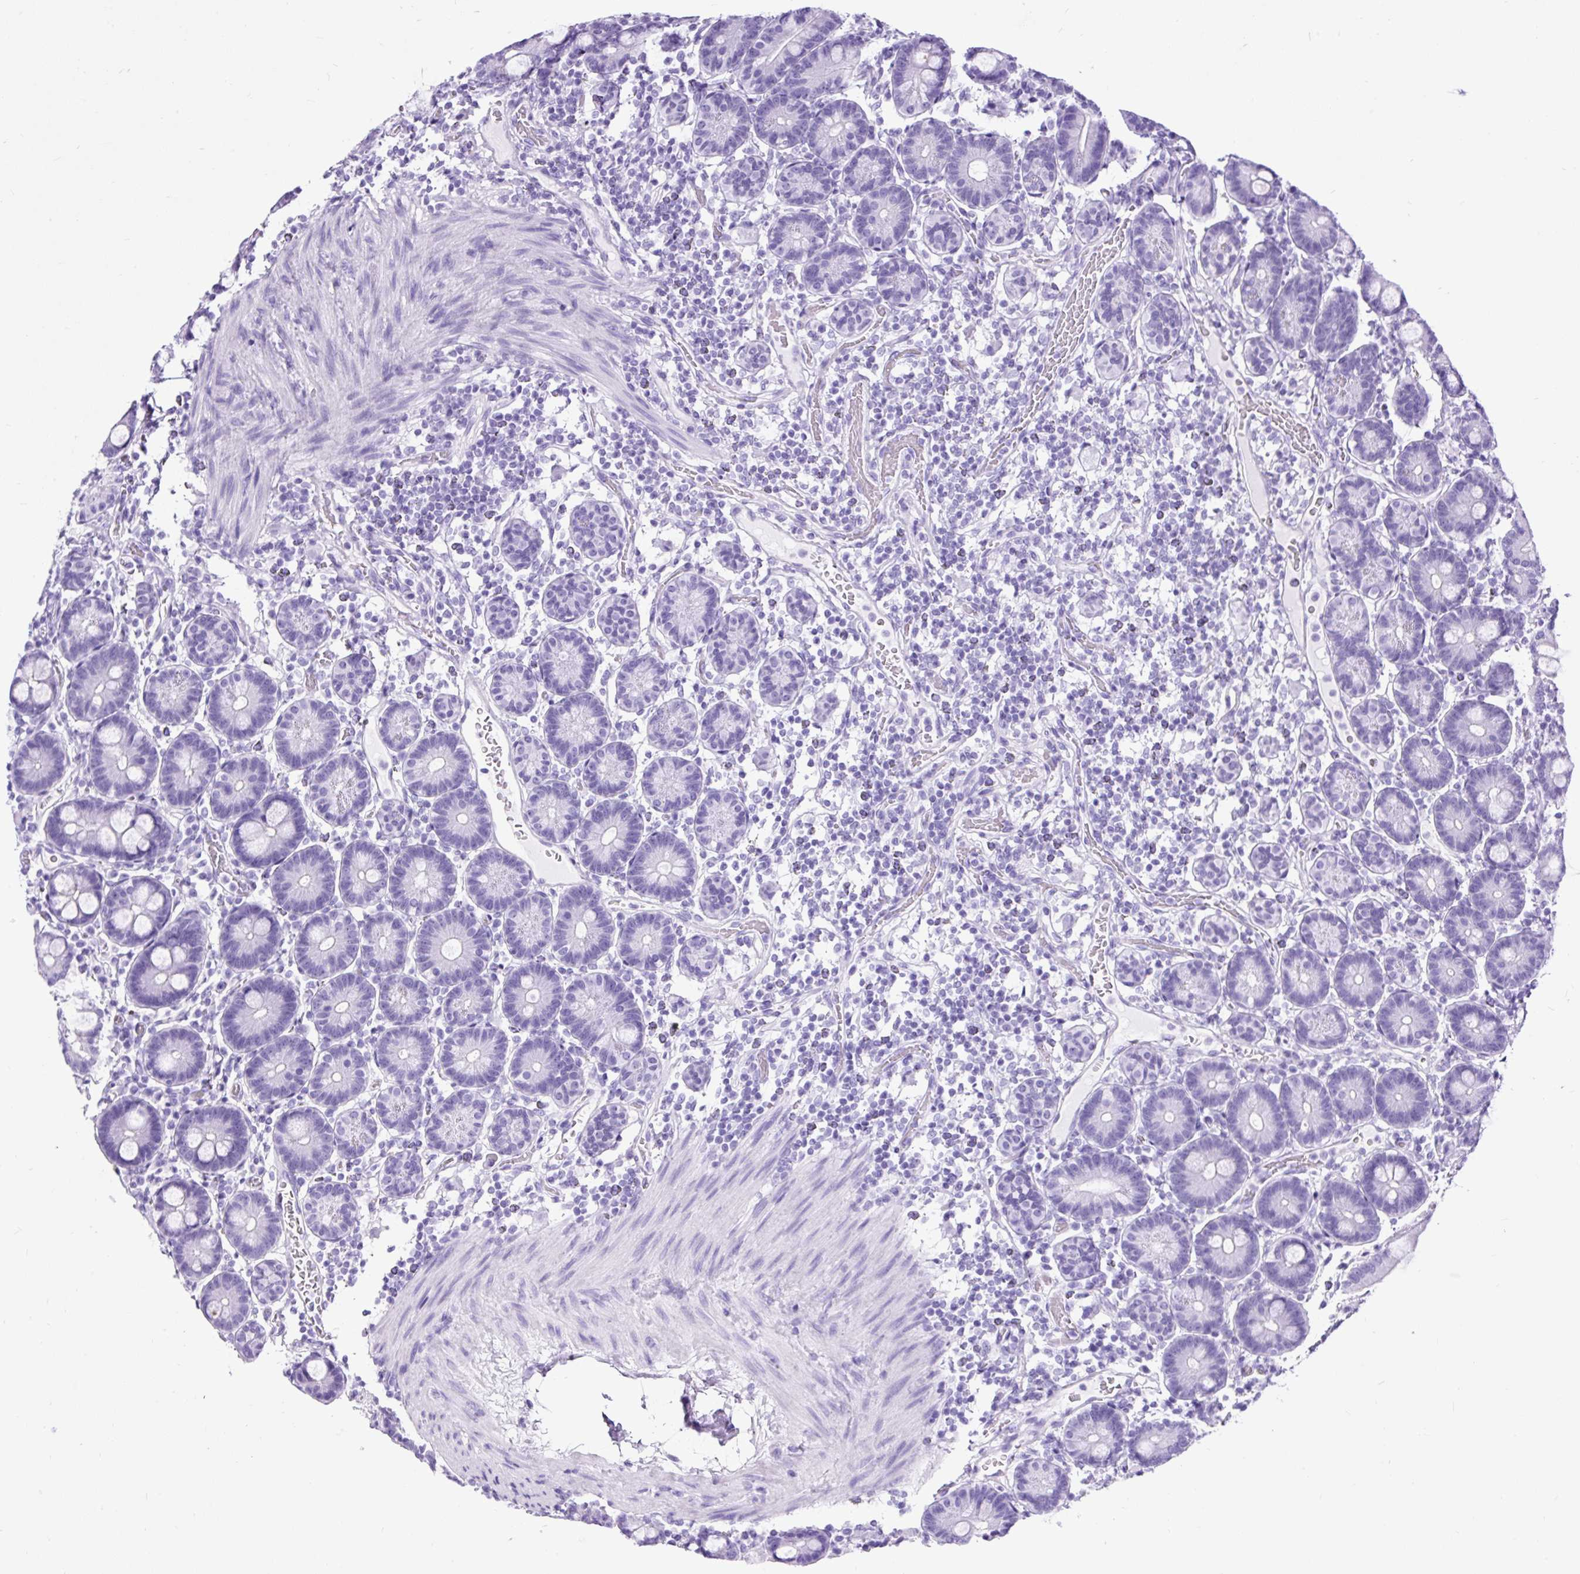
{"staining": {"intensity": "negative", "quantity": "none", "location": "none"}, "tissue": "duodenum", "cell_type": "Glandular cells", "image_type": "normal", "snomed": [{"axis": "morphology", "description": "Normal tissue, NOS"}, {"axis": "topography", "description": "Duodenum"}], "caption": "An immunohistochemistry (IHC) photomicrograph of benign duodenum is shown. There is no staining in glandular cells of duodenum.", "gene": "CEL", "patient": {"sex": "male", "age": 55}}